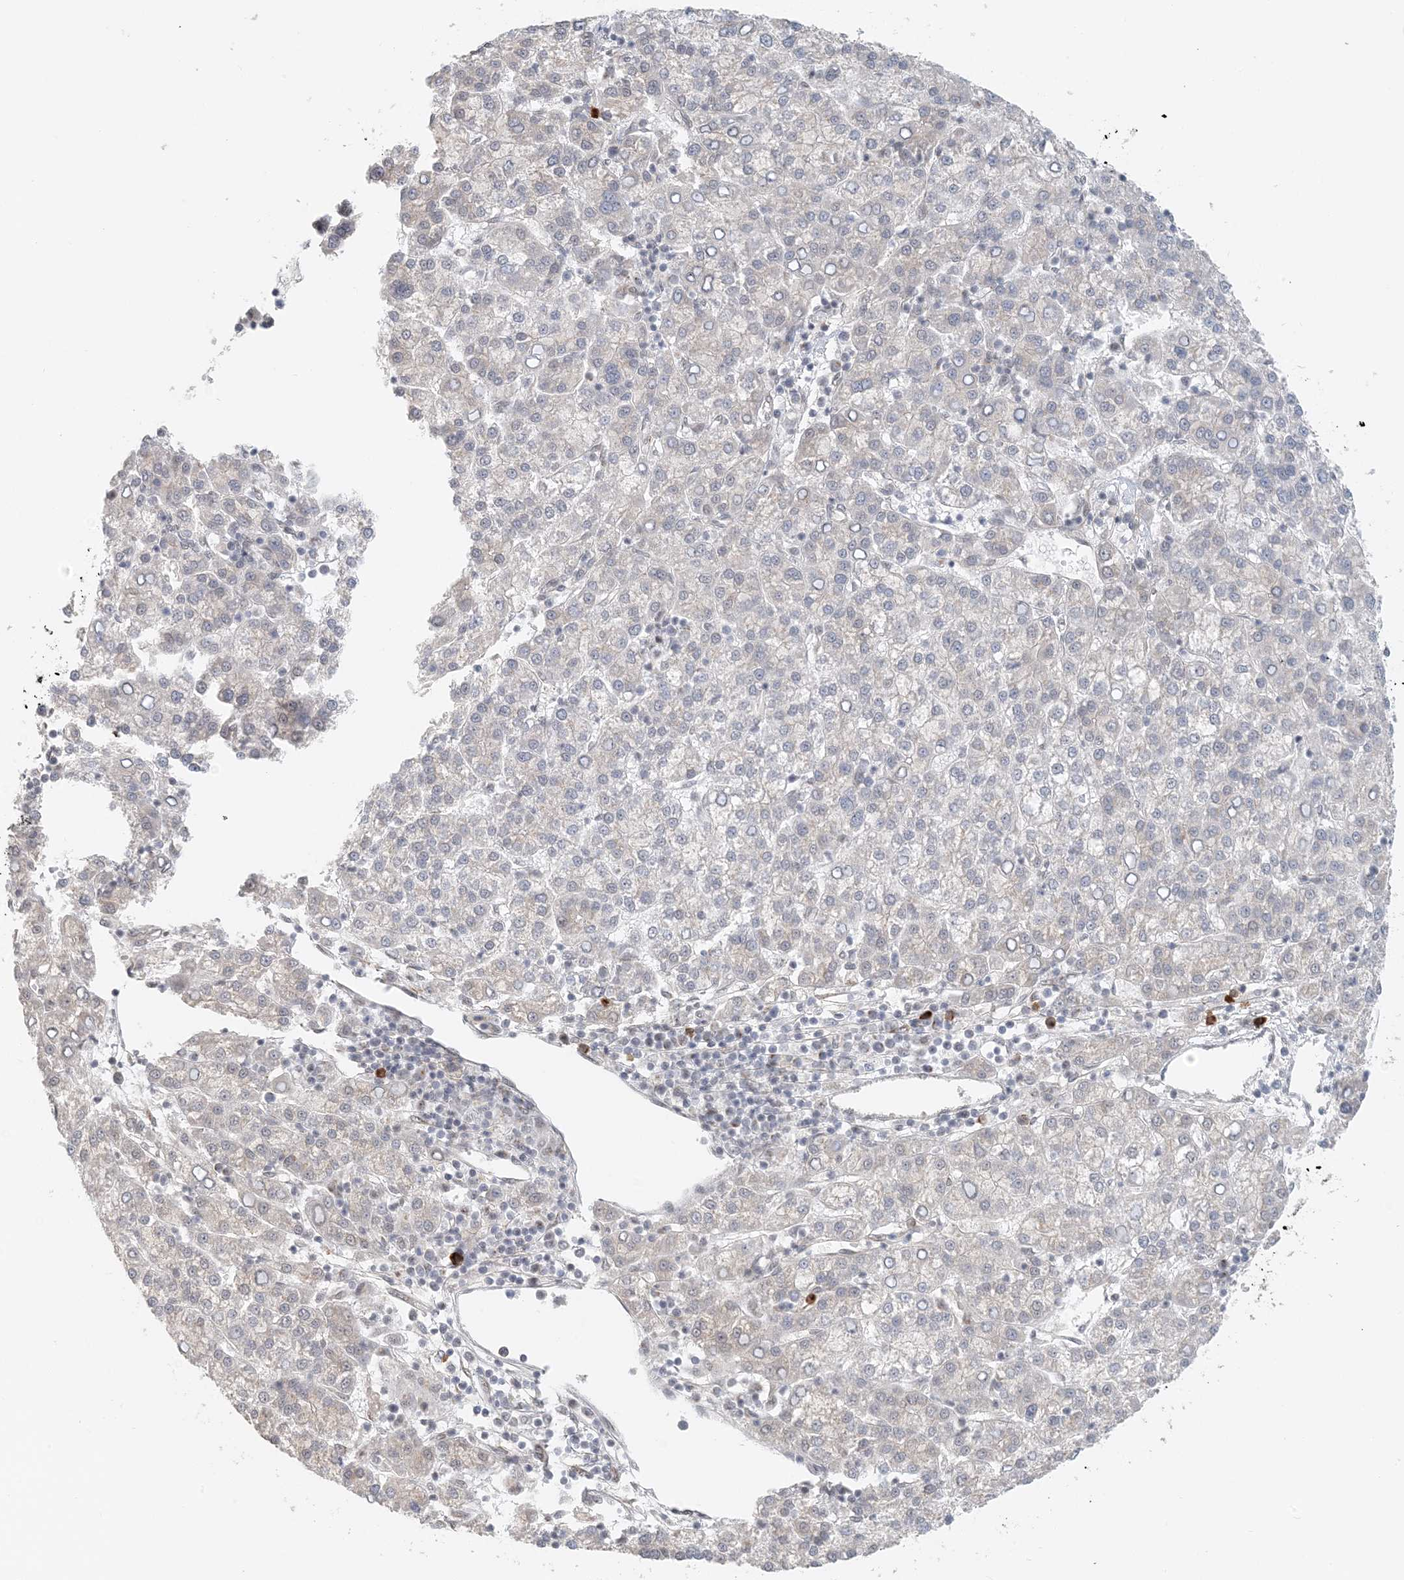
{"staining": {"intensity": "negative", "quantity": "none", "location": "none"}, "tissue": "liver cancer", "cell_type": "Tumor cells", "image_type": "cancer", "snomed": [{"axis": "morphology", "description": "Carcinoma, Hepatocellular, NOS"}, {"axis": "topography", "description": "Liver"}], "caption": "Liver cancer was stained to show a protein in brown. There is no significant expression in tumor cells.", "gene": "ZCCHC4", "patient": {"sex": "female", "age": 58}}